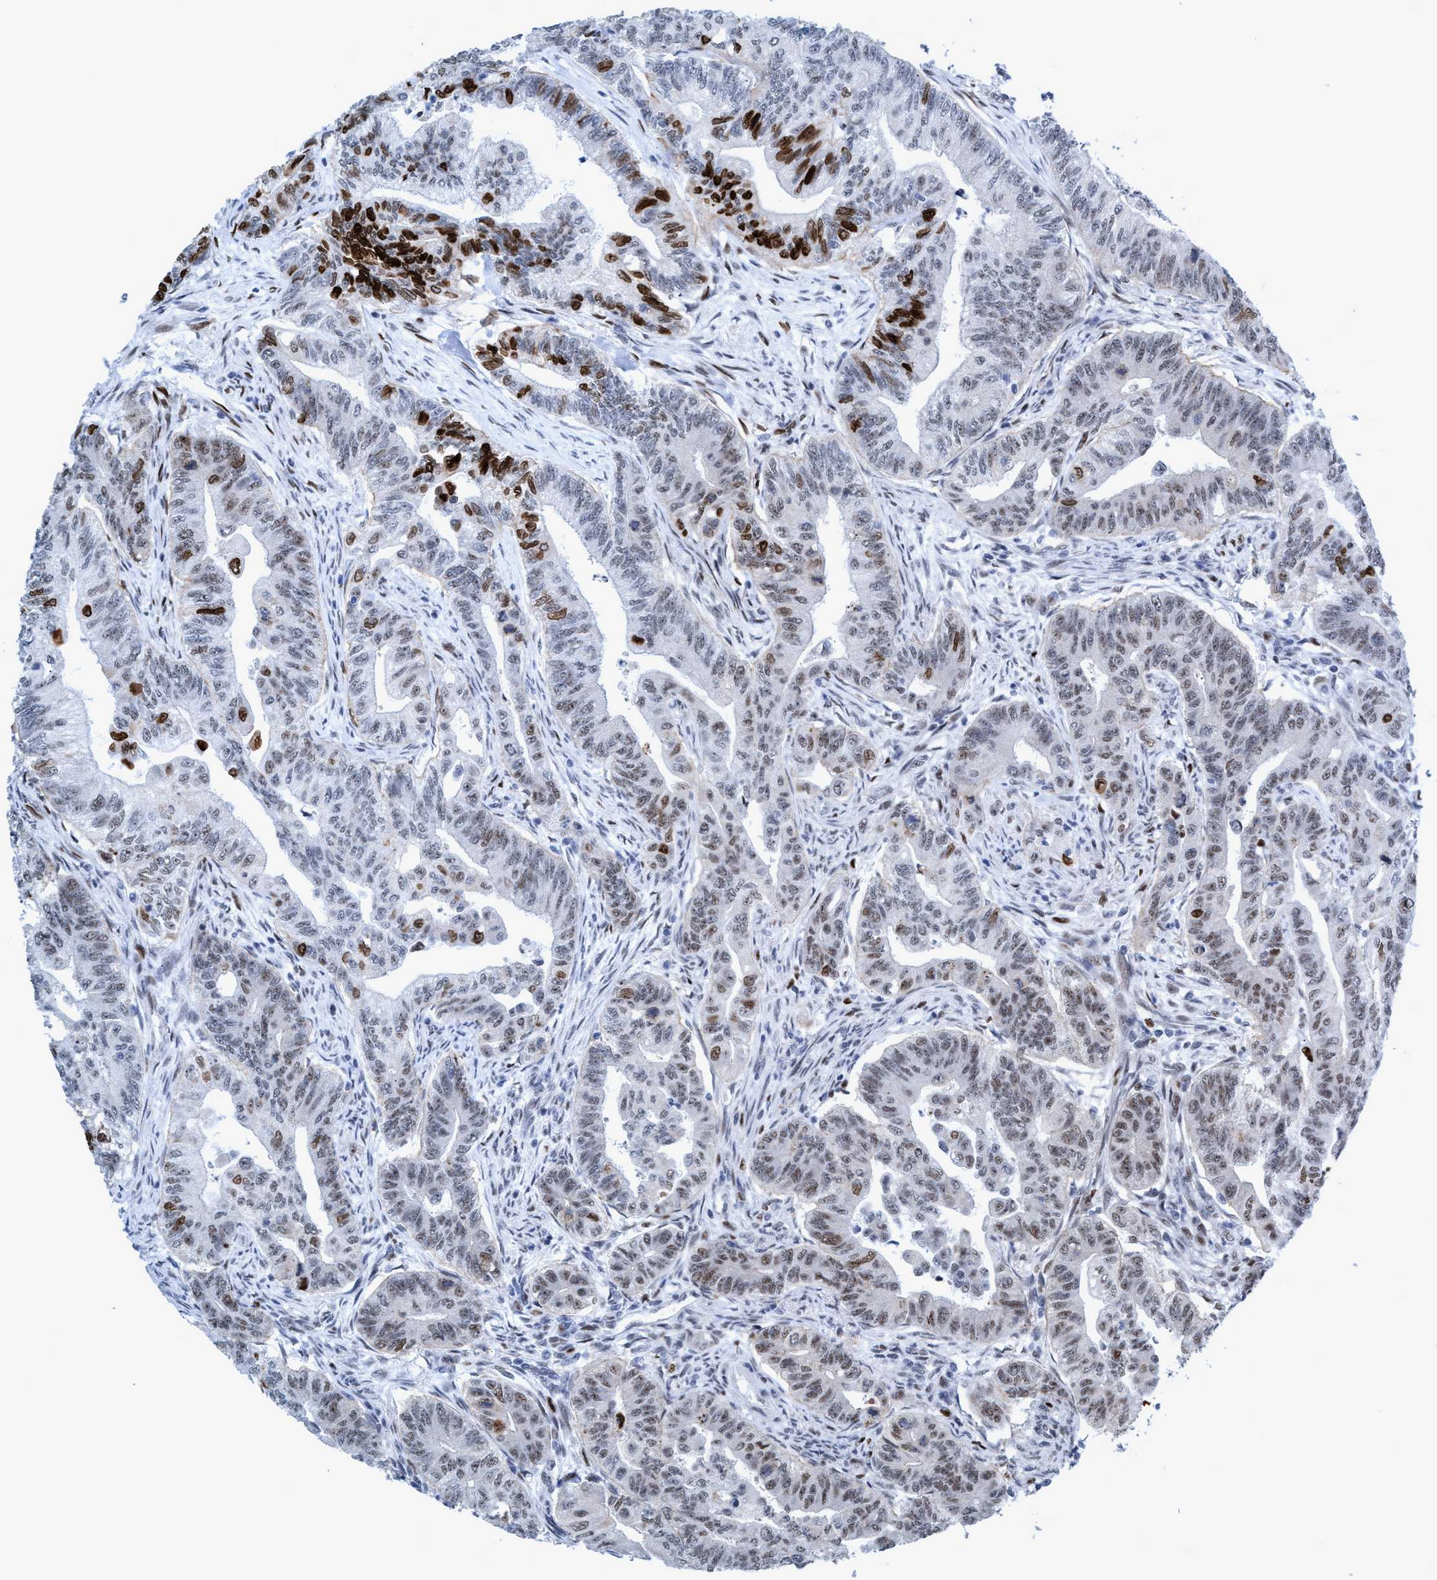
{"staining": {"intensity": "strong", "quantity": "<25%", "location": "nuclear"}, "tissue": "colorectal cancer", "cell_type": "Tumor cells", "image_type": "cancer", "snomed": [{"axis": "morphology", "description": "Adenoma, NOS"}, {"axis": "morphology", "description": "Adenocarcinoma, NOS"}, {"axis": "topography", "description": "Colon"}], "caption": "Protein expression analysis of human colorectal cancer reveals strong nuclear positivity in about <25% of tumor cells.", "gene": "CWC27", "patient": {"sex": "male", "age": 79}}